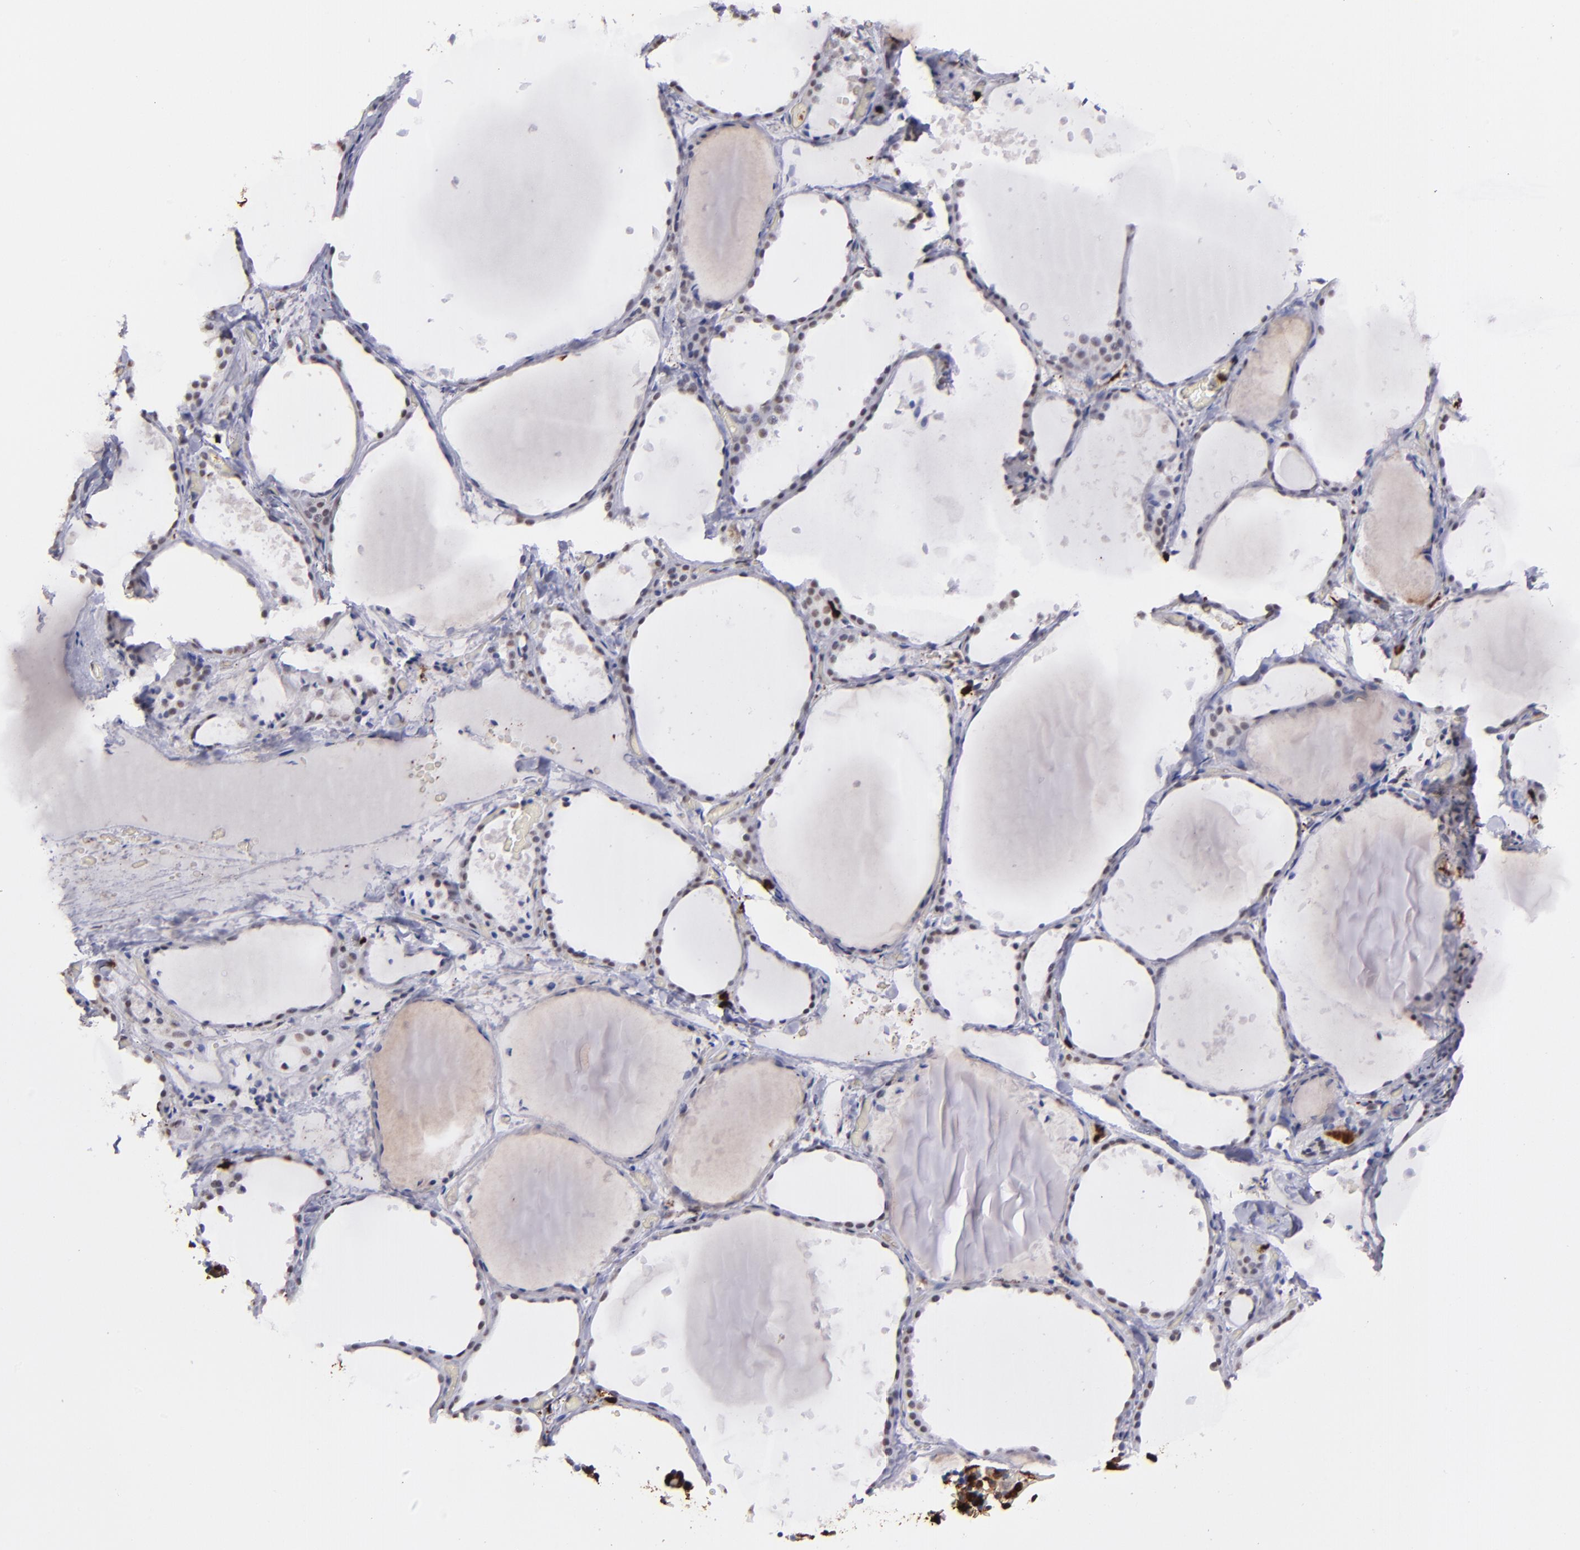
{"staining": {"intensity": "negative", "quantity": "none", "location": "none"}, "tissue": "thyroid gland", "cell_type": "Glandular cells", "image_type": "normal", "snomed": [{"axis": "morphology", "description": "Normal tissue, NOS"}, {"axis": "topography", "description": "Thyroid gland"}], "caption": "This is an IHC histopathology image of benign thyroid gland. There is no staining in glandular cells.", "gene": "NCF2", "patient": {"sex": "female", "age": 22}}